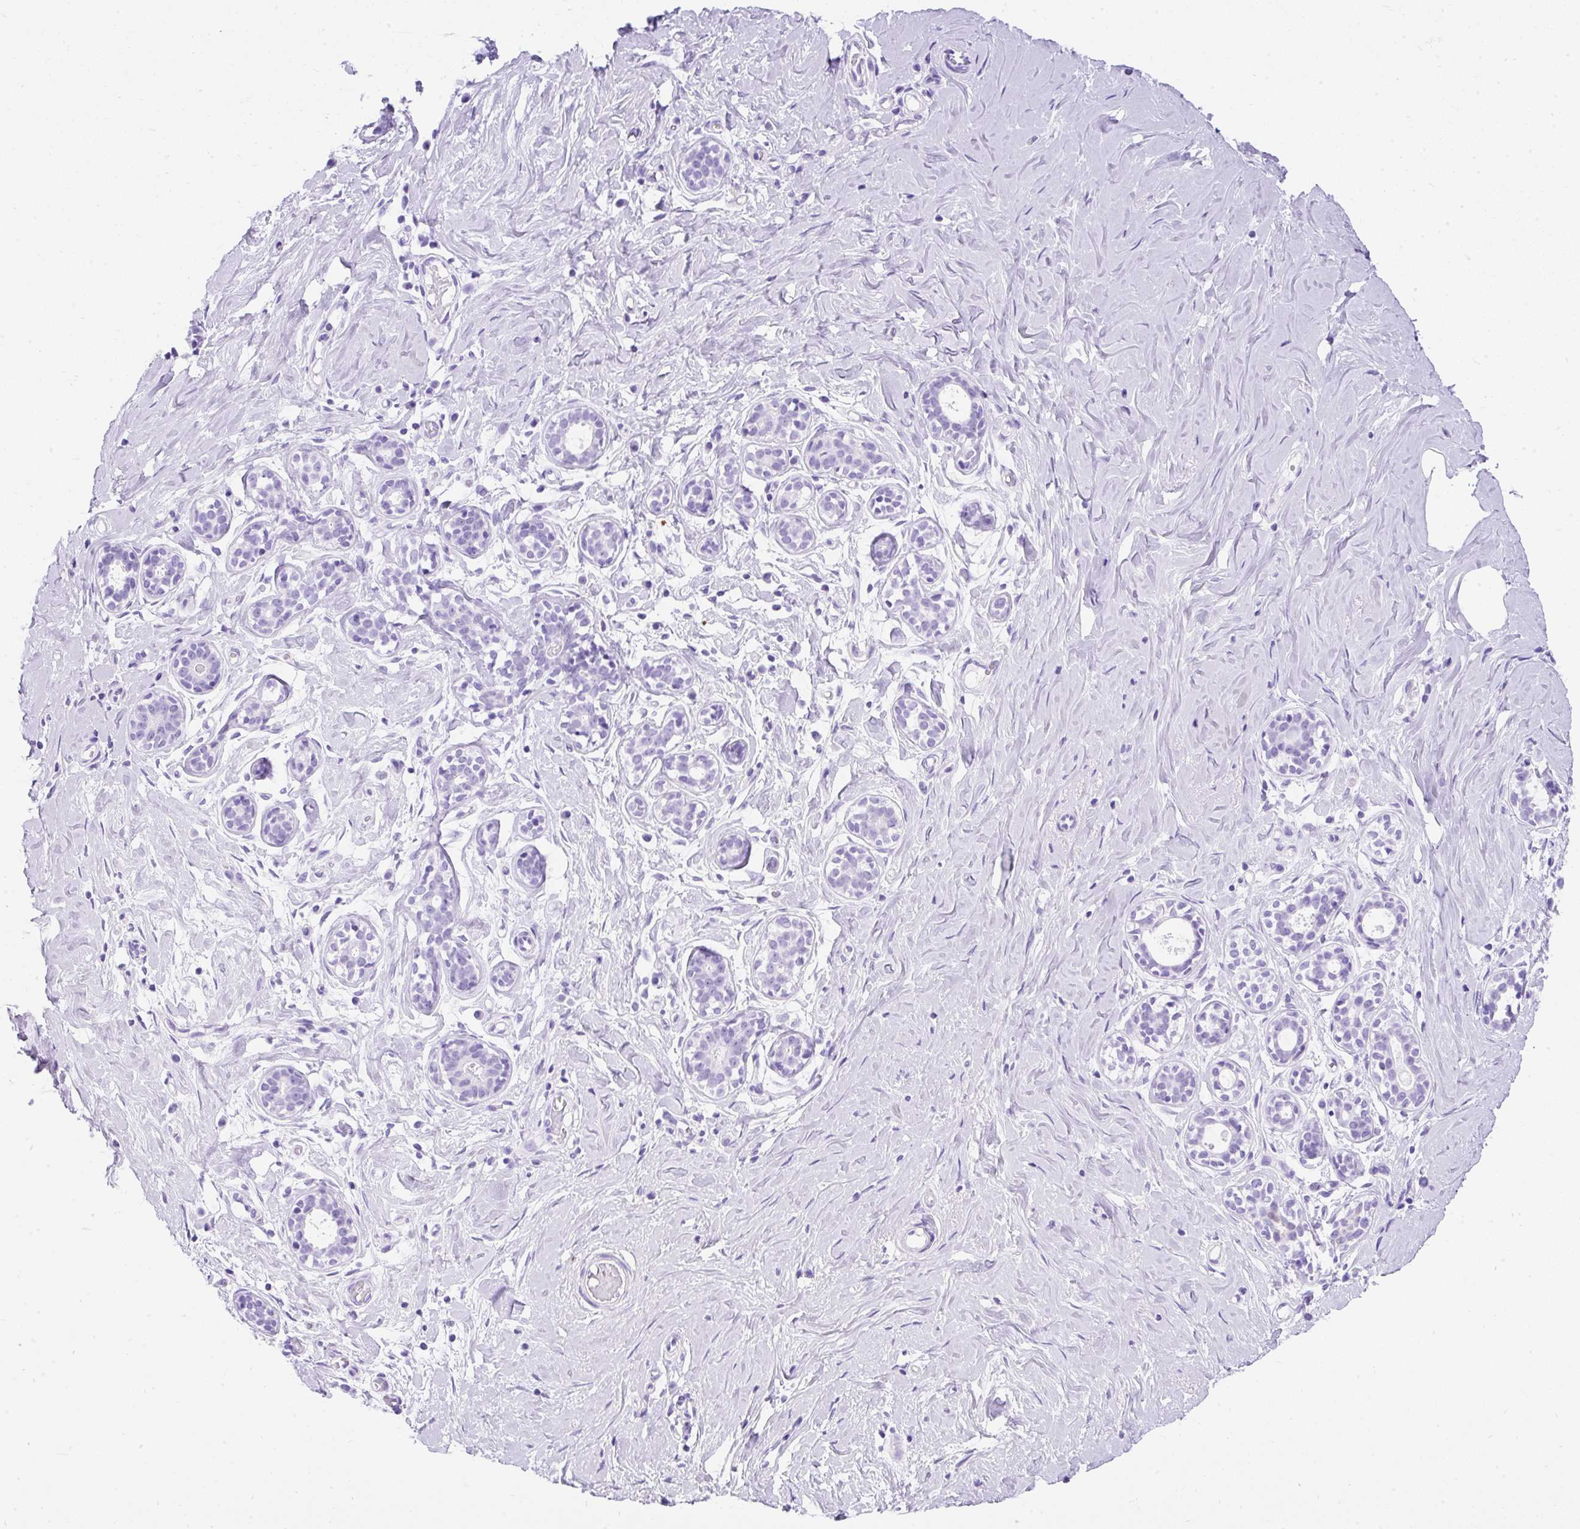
{"staining": {"intensity": "negative", "quantity": "none", "location": "none"}, "tissue": "breast", "cell_type": "Adipocytes", "image_type": "normal", "snomed": [{"axis": "morphology", "description": "Normal tissue, NOS"}, {"axis": "topography", "description": "Breast"}], "caption": "A high-resolution micrograph shows immunohistochemistry (IHC) staining of unremarkable breast, which displays no significant staining in adipocytes. (Brightfield microscopy of DAB immunohistochemistry (IHC) at high magnification).", "gene": "PVALB", "patient": {"sex": "female", "age": 27}}